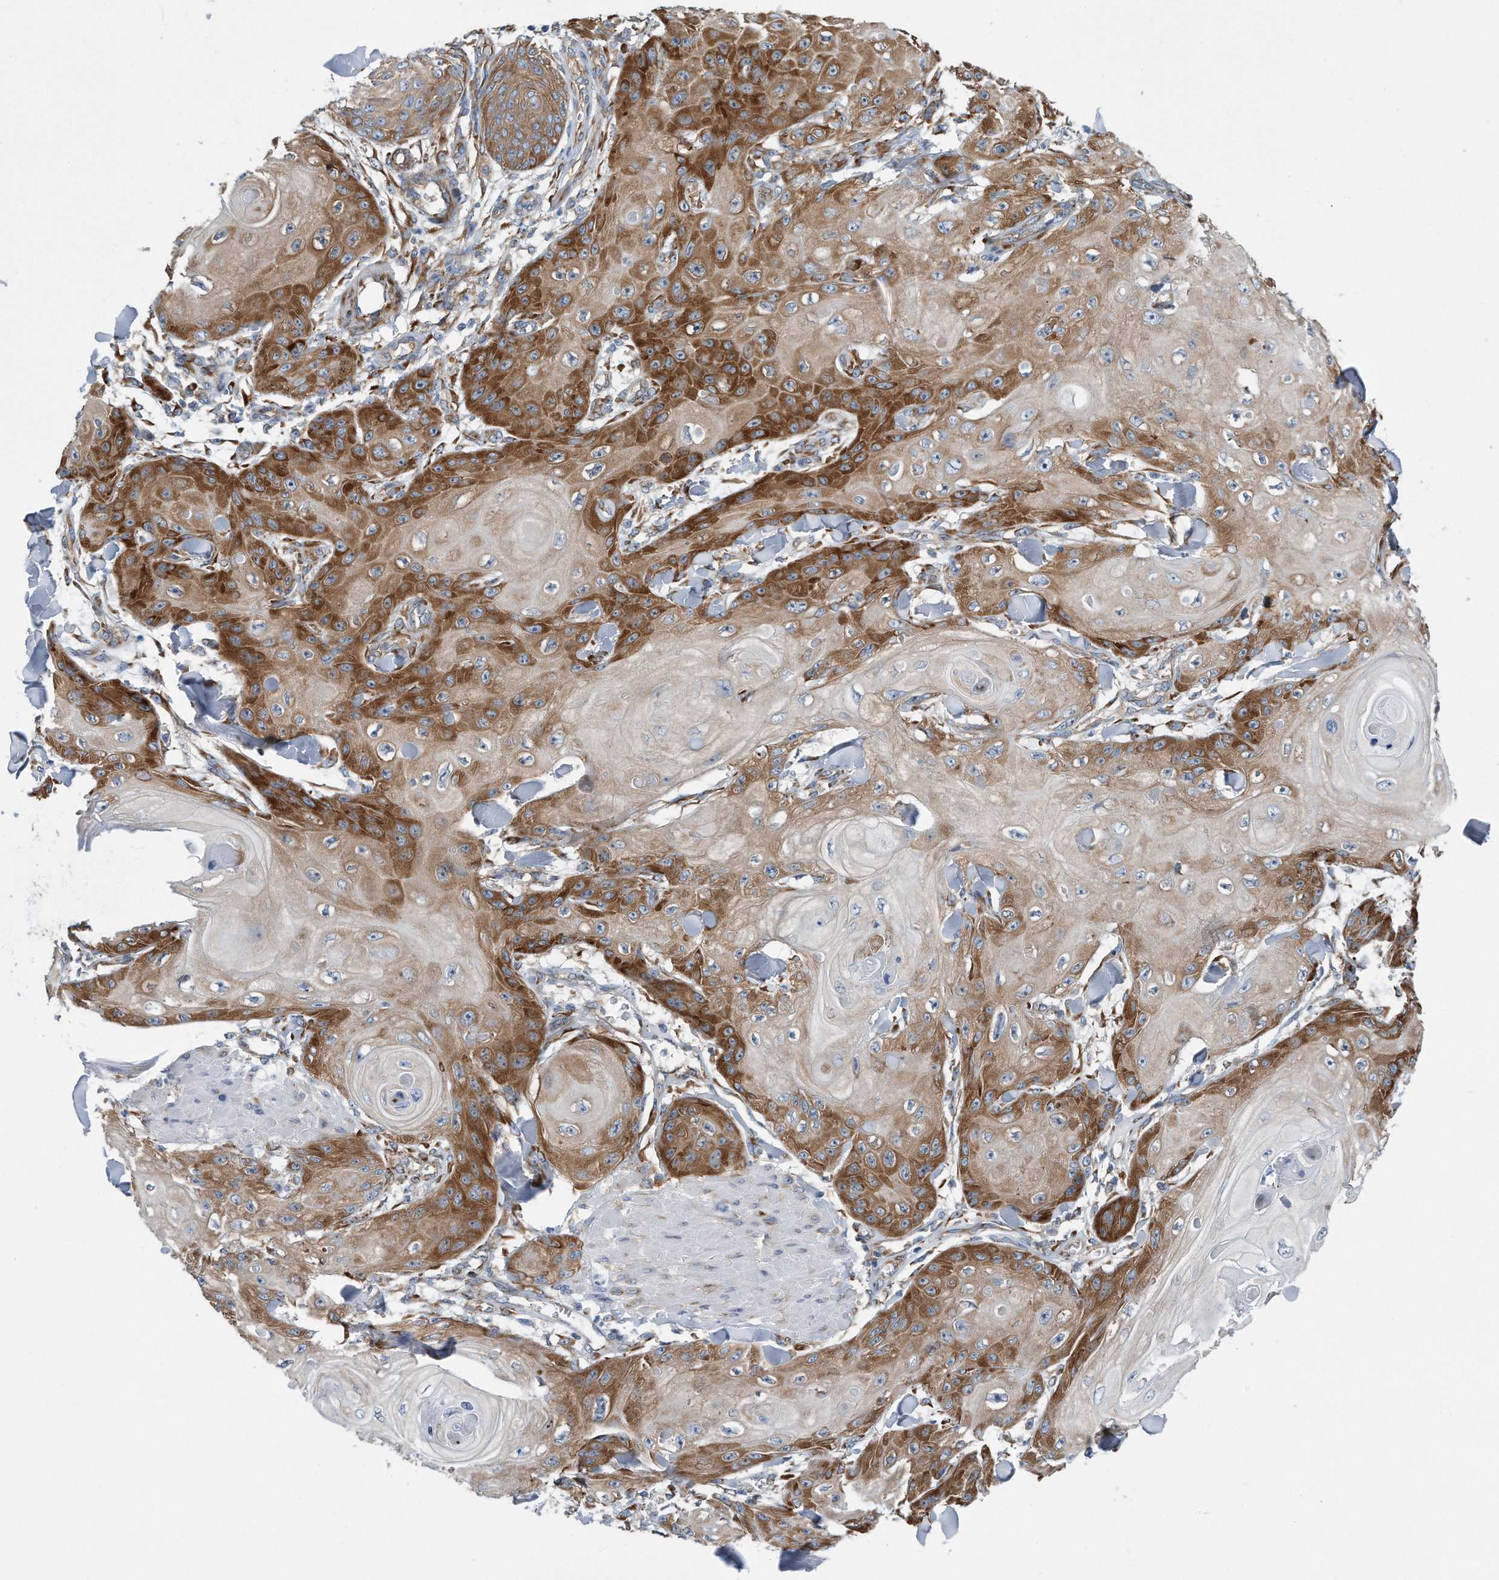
{"staining": {"intensity": "strong", "quantity": "25%-75%", "location": "cytoplasmic/membranous"}, "tissue": "skin cancer", "cell_type": "Tumor cells", "image_type": "cancer", "snomed": [{"axis": "morphology", "description": "Squamous cell carcinoma, NOS"}, {"axis": "topography", "description": "Skin"}], "caption": "A brown stain shows strong cytoplasmic/membranous staining of a protein in human squamous cell carcinoma (skin) tumor cells.", "gene": "RPL26L1", "patient": {"sex": "male", "age": 74}}